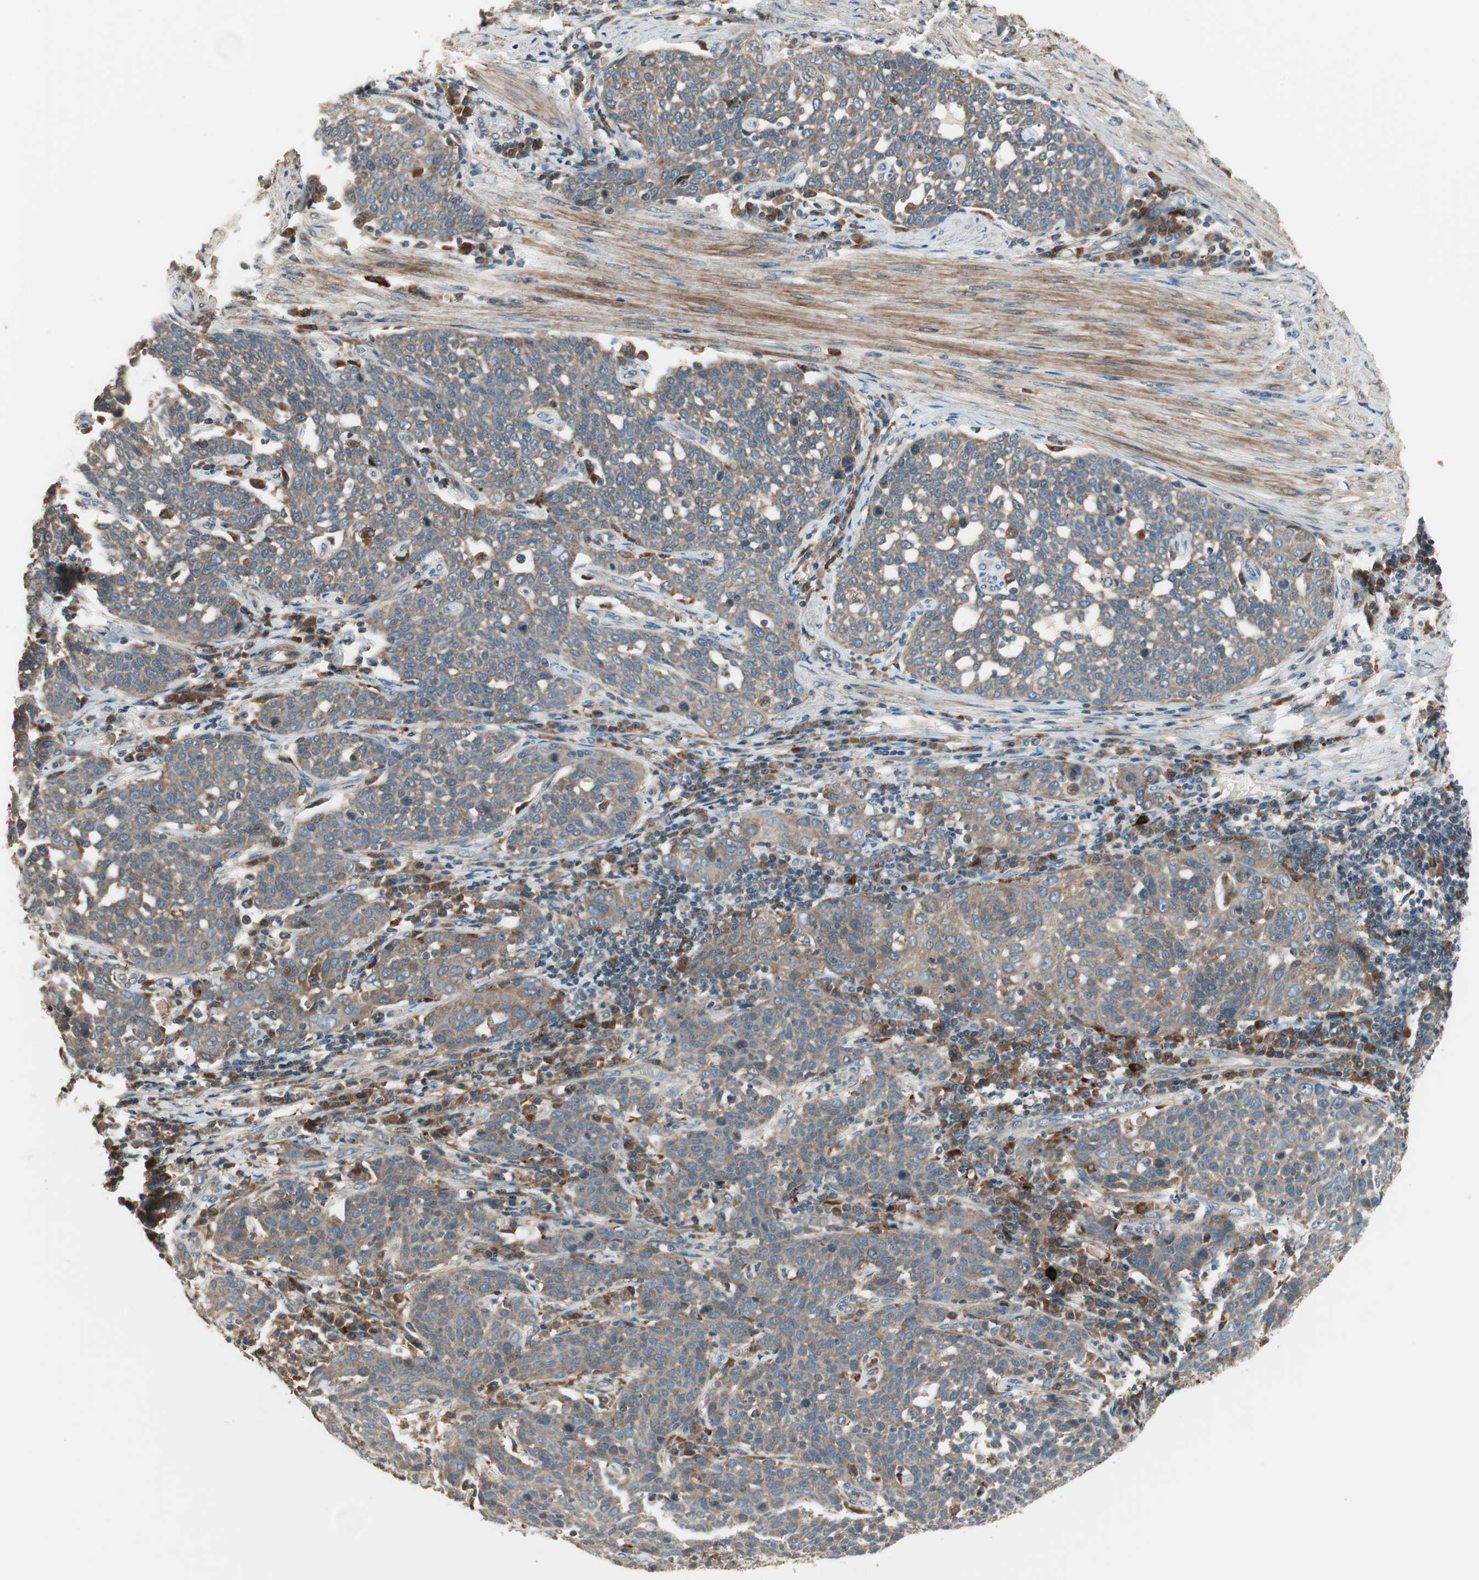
{"staining": {"intensity": "weak", "quantity": ">75%", "location": "cytoplasmic/membranous"}, "tissue": "cervical cancer", "cell_type": "Tumor cells", "image_type": "cancer", "snomed": [{"axis": "morphology", "description": "Squamous cell carcinoma, NOS"}, {"axis": "topography", "description": "Cervix"}], "caption": "Weak cytoplasmic/membranous expression is identified in approximately >75% of tumor cells in cervical cancer.", "gene": "SFRP1", "patient": {"sex": "female", "age": 34}}